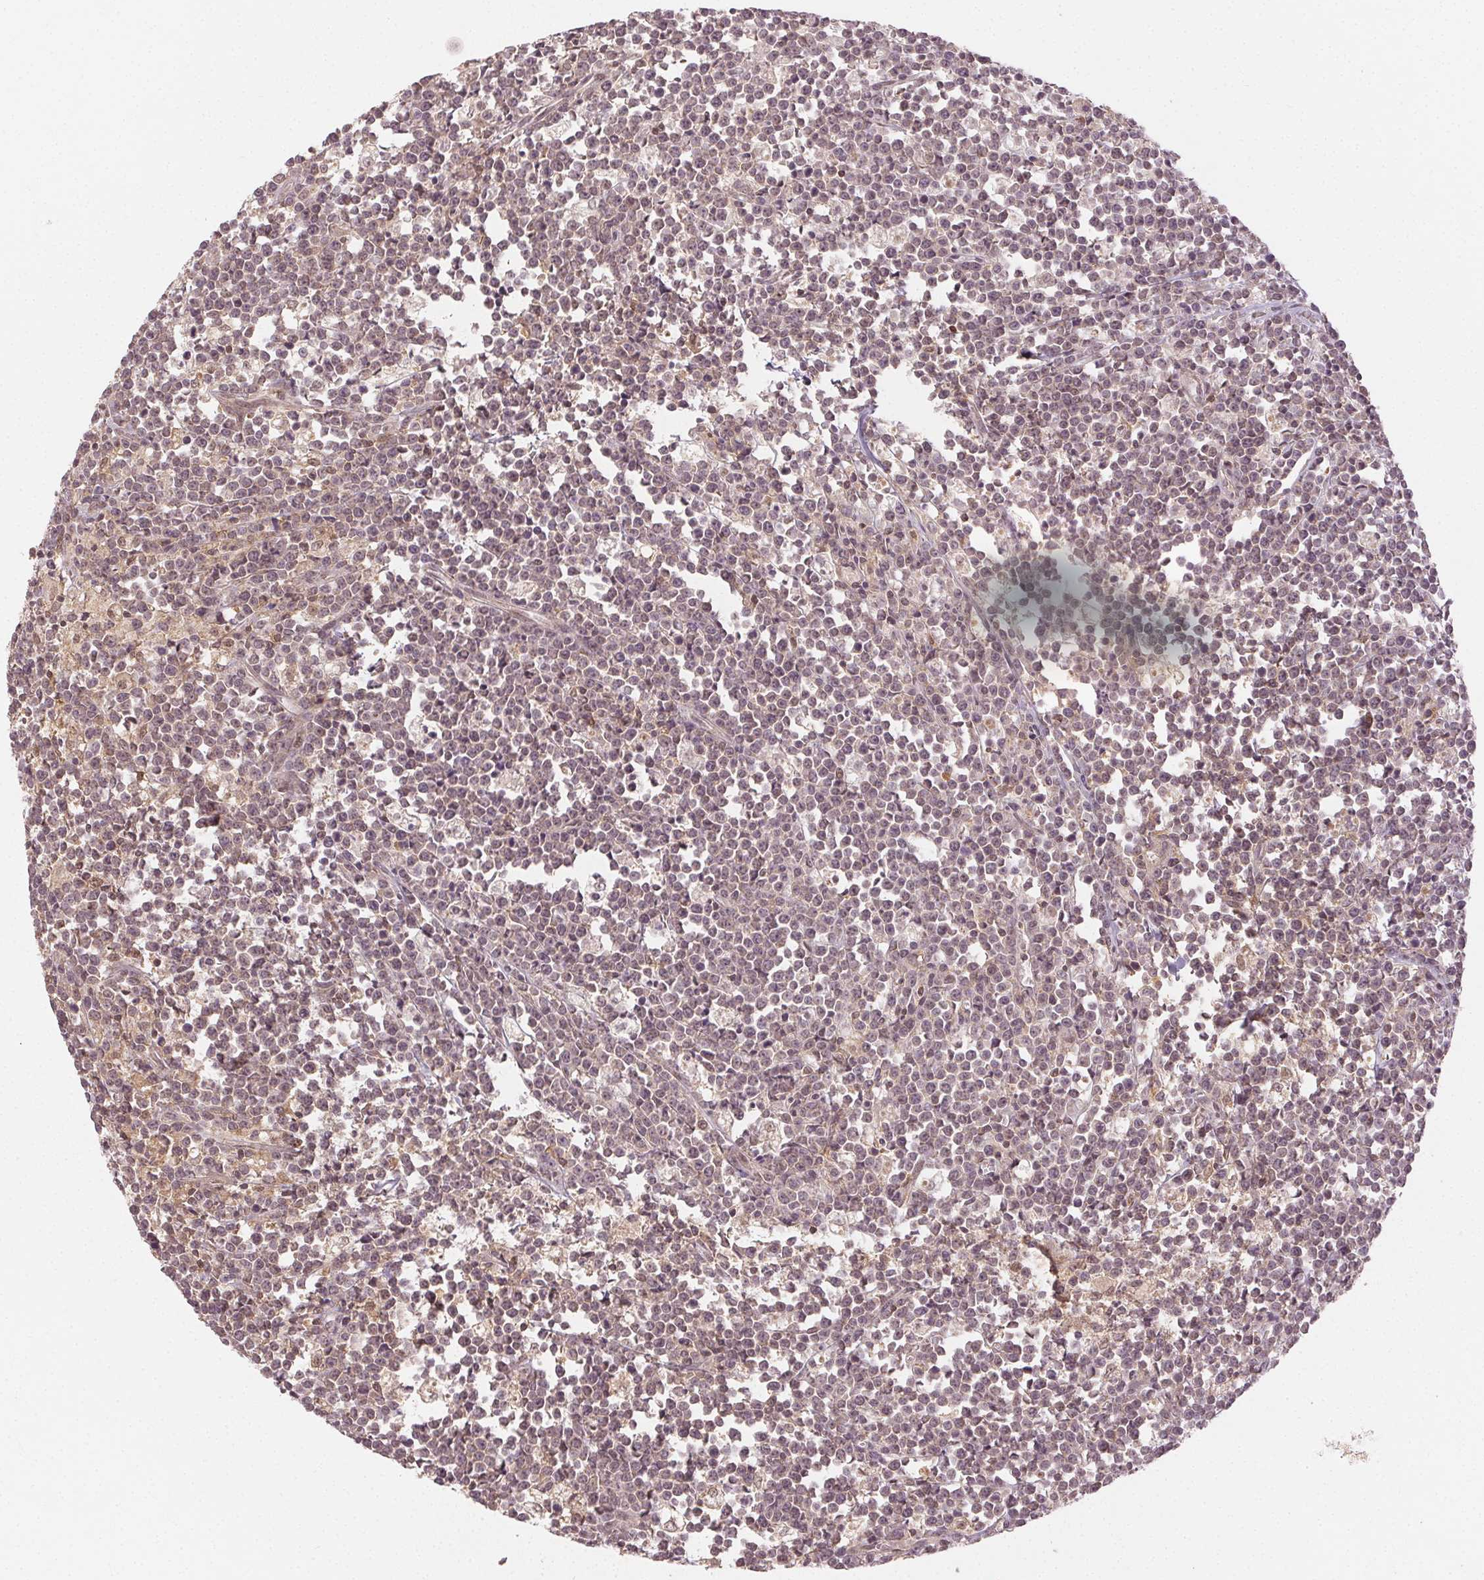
{"staining": {"intensity": "weak", "quantity": "25%-75%", "location": "nuclear"}, "tissue": "lymphoma", "cell_type": "Tumor cells", "image_type": "cancer", "snomed": [{"axis": "morphology", "description": "Malignant lymphoma, non-Hodgkin's type, High grade"}, {"axis": "topography", "description": "Small intestine"}], "caption": "A brown stain labels weak nuclear expression of a protein in human lymphoma tumor cells. The staining was performed using DAB to visualize the protein expression in brown, while the nuclei were stained in blue with hematoxylin (Magnification: 20x).", "gene": "MAPK14", "patient": {"sex": "female", "age": 56}}